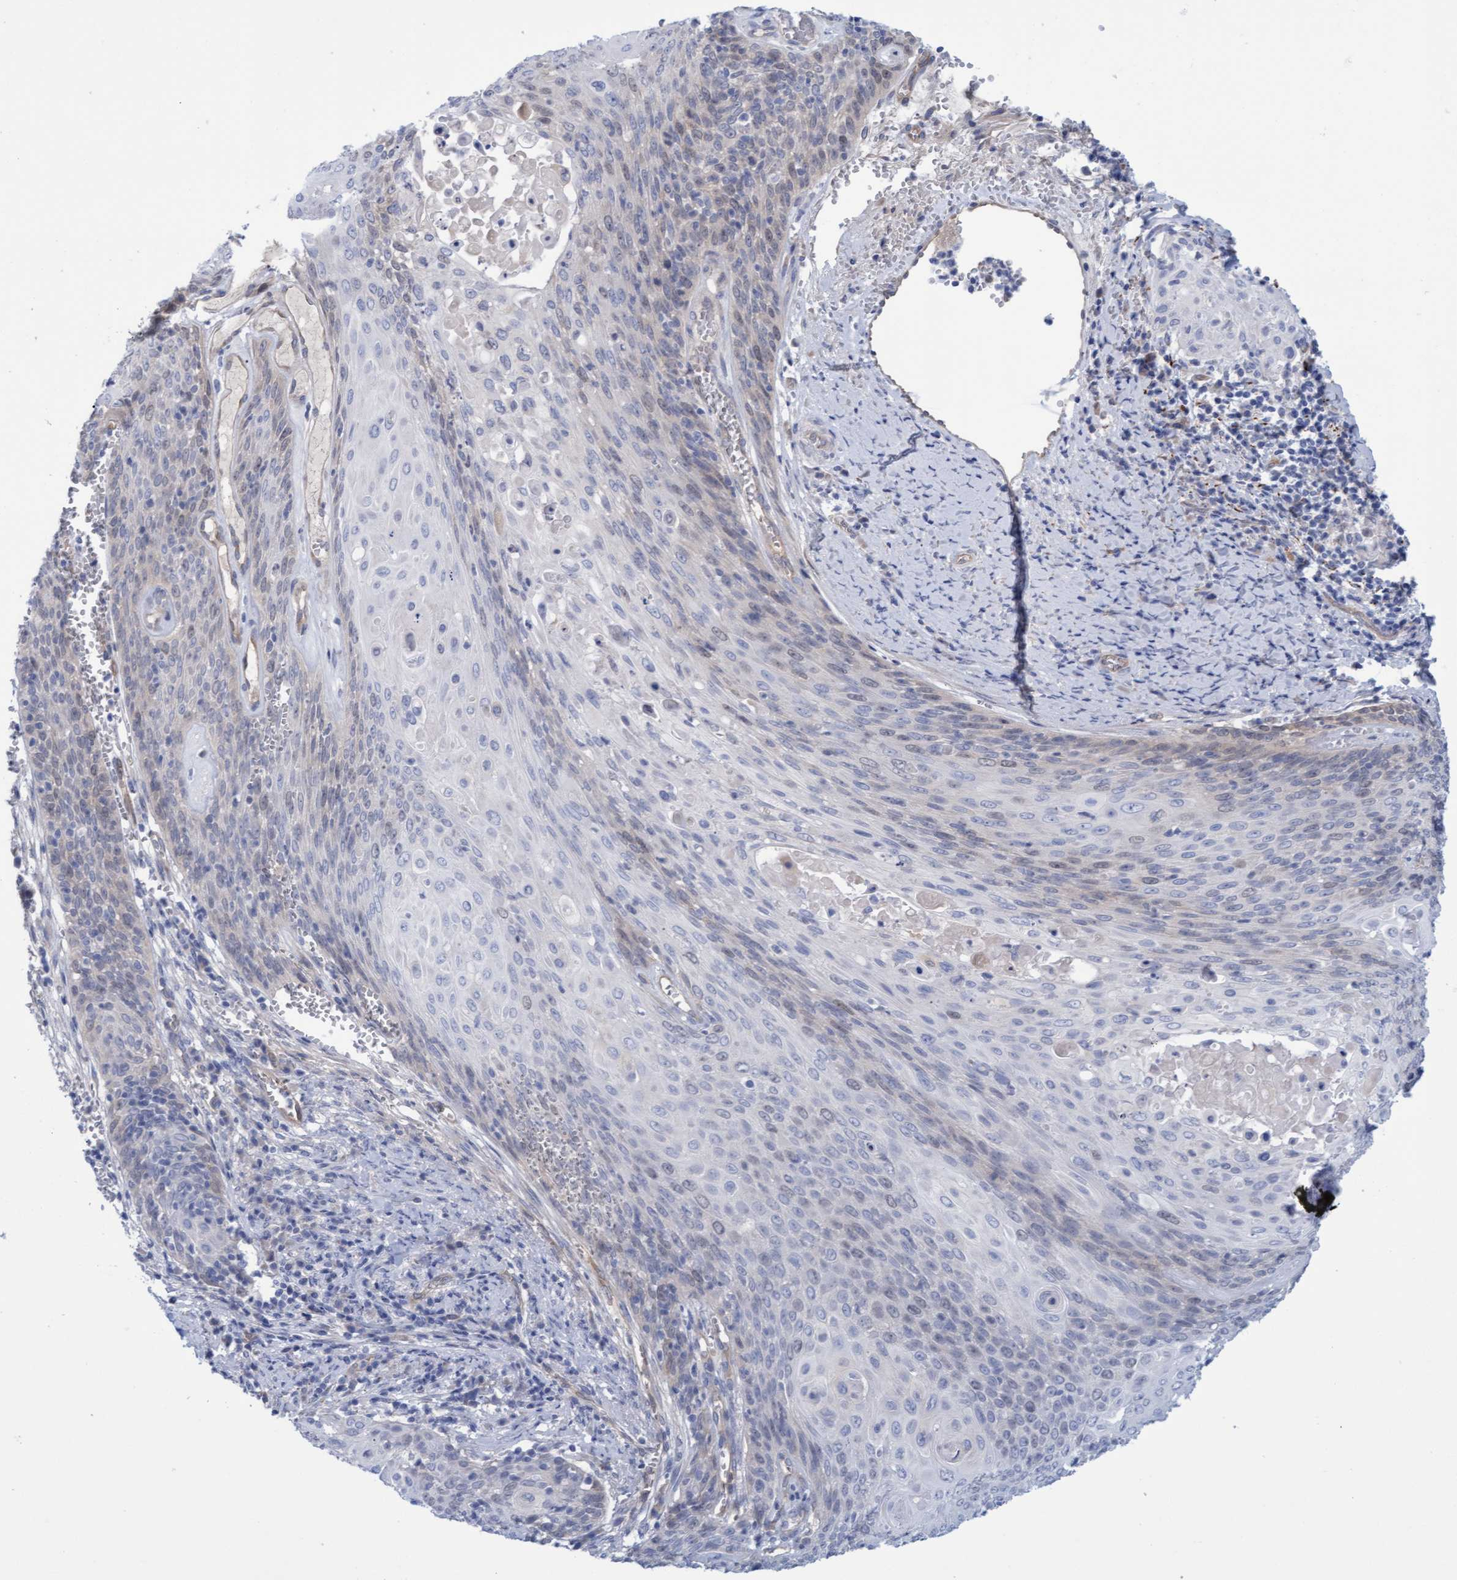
{"staining": {"intensity": "weak", "quantity": "<25%", "location": "cytoplasmic/membranous"}, "tissue": "cervical cancer", "cell_type": "Tumor cells", "image_type": "cancer", "snomed": [{"axis": "morphology", "description": "Squamous cell carcinoma, NOS"}, {"axis": "topography", "description": "Cervix"}], "caption": "A micrograph of human squamous cell carcinoma (cervical) is negative for staining in tumor cells.", "gene": "STXBP1", "patient": {"sex": "female", "age": 39}}